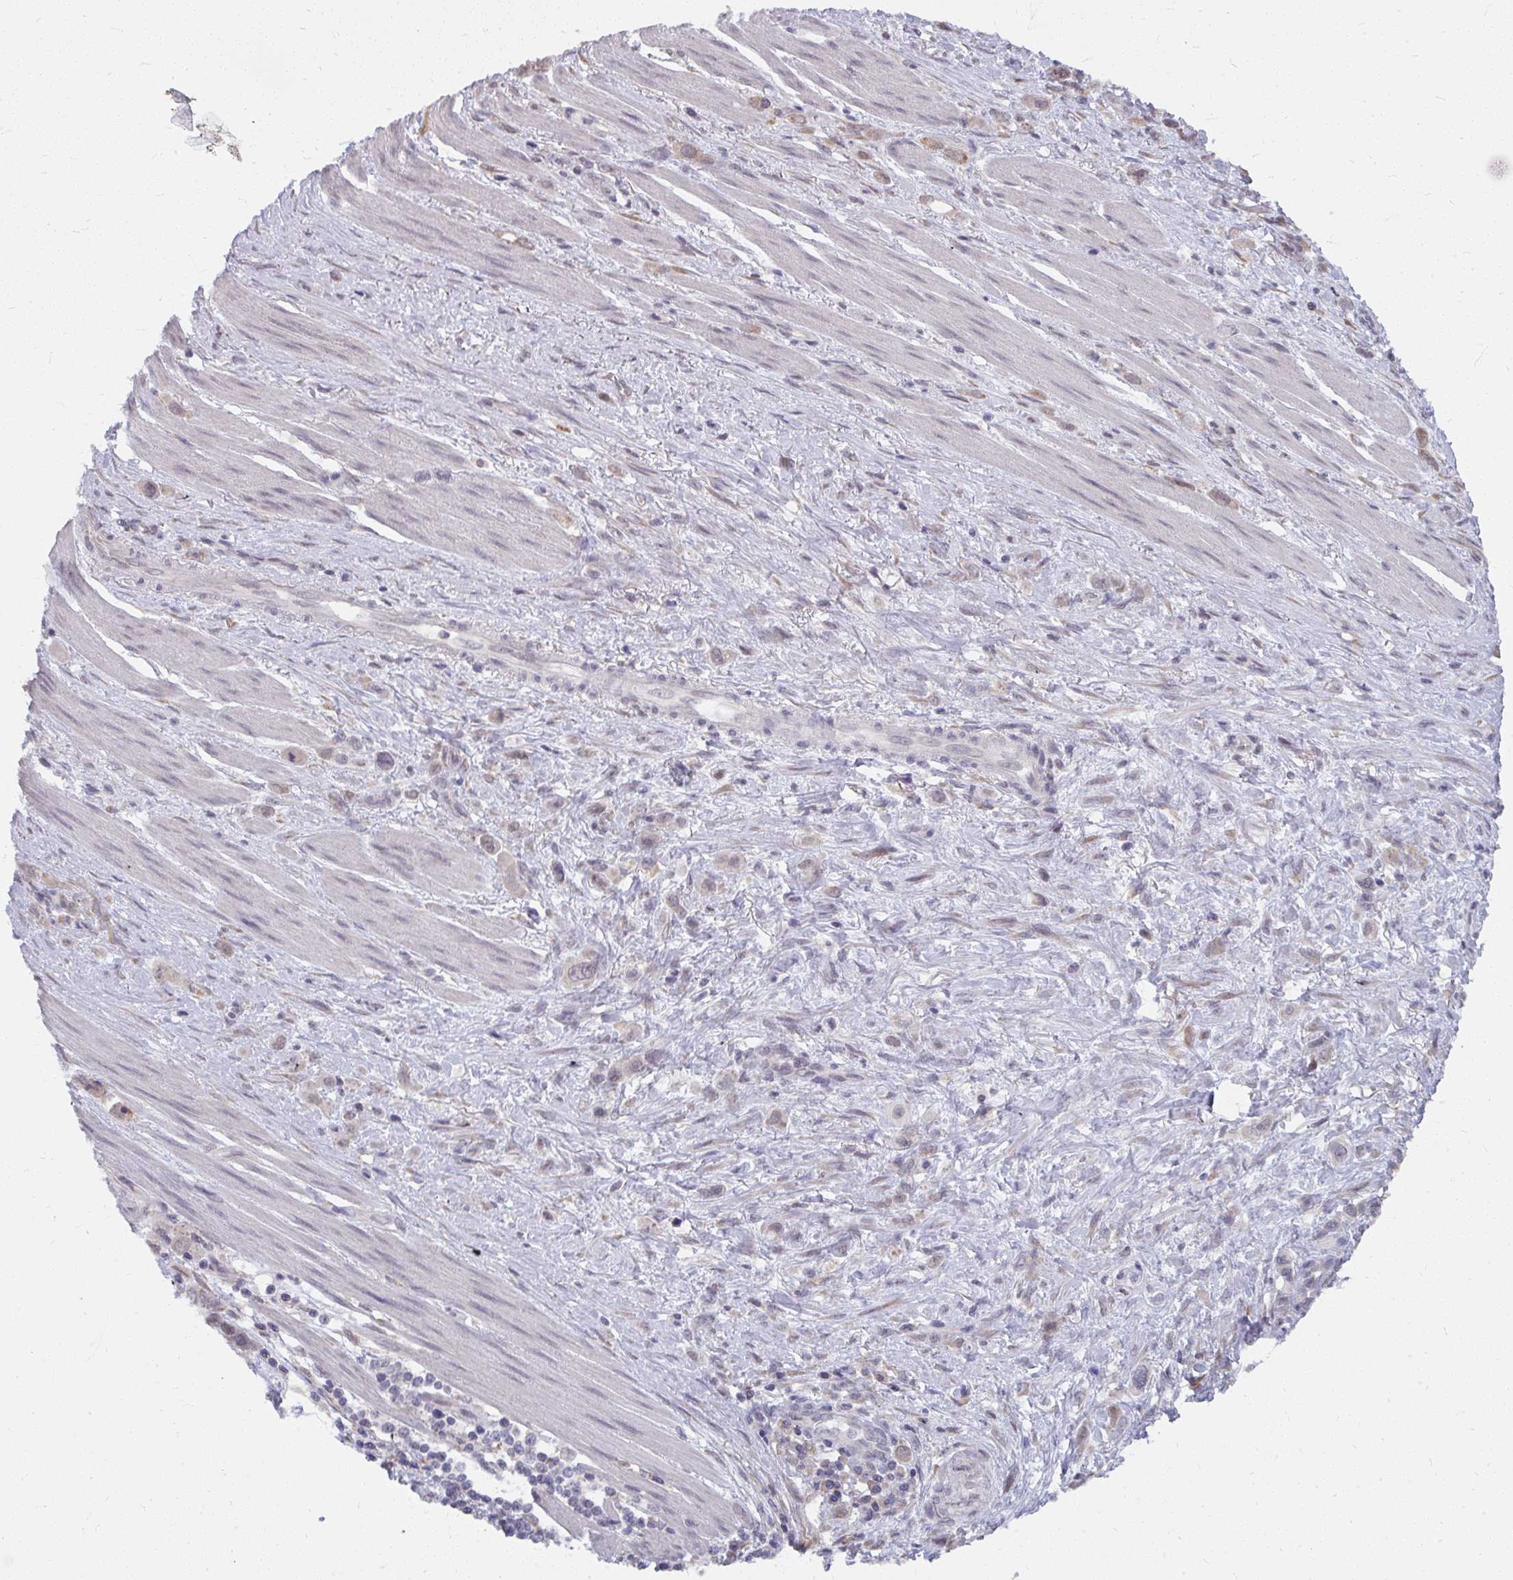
{"staining": {"intensity": "weak", "quantity": "<25%", "location": "cytoplasmic/membranous"}, "tissue": "stomach cancer", "cell_type": "Tumor cells", "image_type": "cancer", "snomed": [{"axis": "morphology", "description": "Adenocarcinoma, NOS"}, {"axis": "topography", "description": "Stomach, upper"}], "caption": "Immunohistochemistry of stomach cancer (adenocarcinoma) reveals no staining in tumor cells. Nuclei are stained in blue.", "gene": "NMNAT1", "patient": {"sex": "male", "age": 75}}